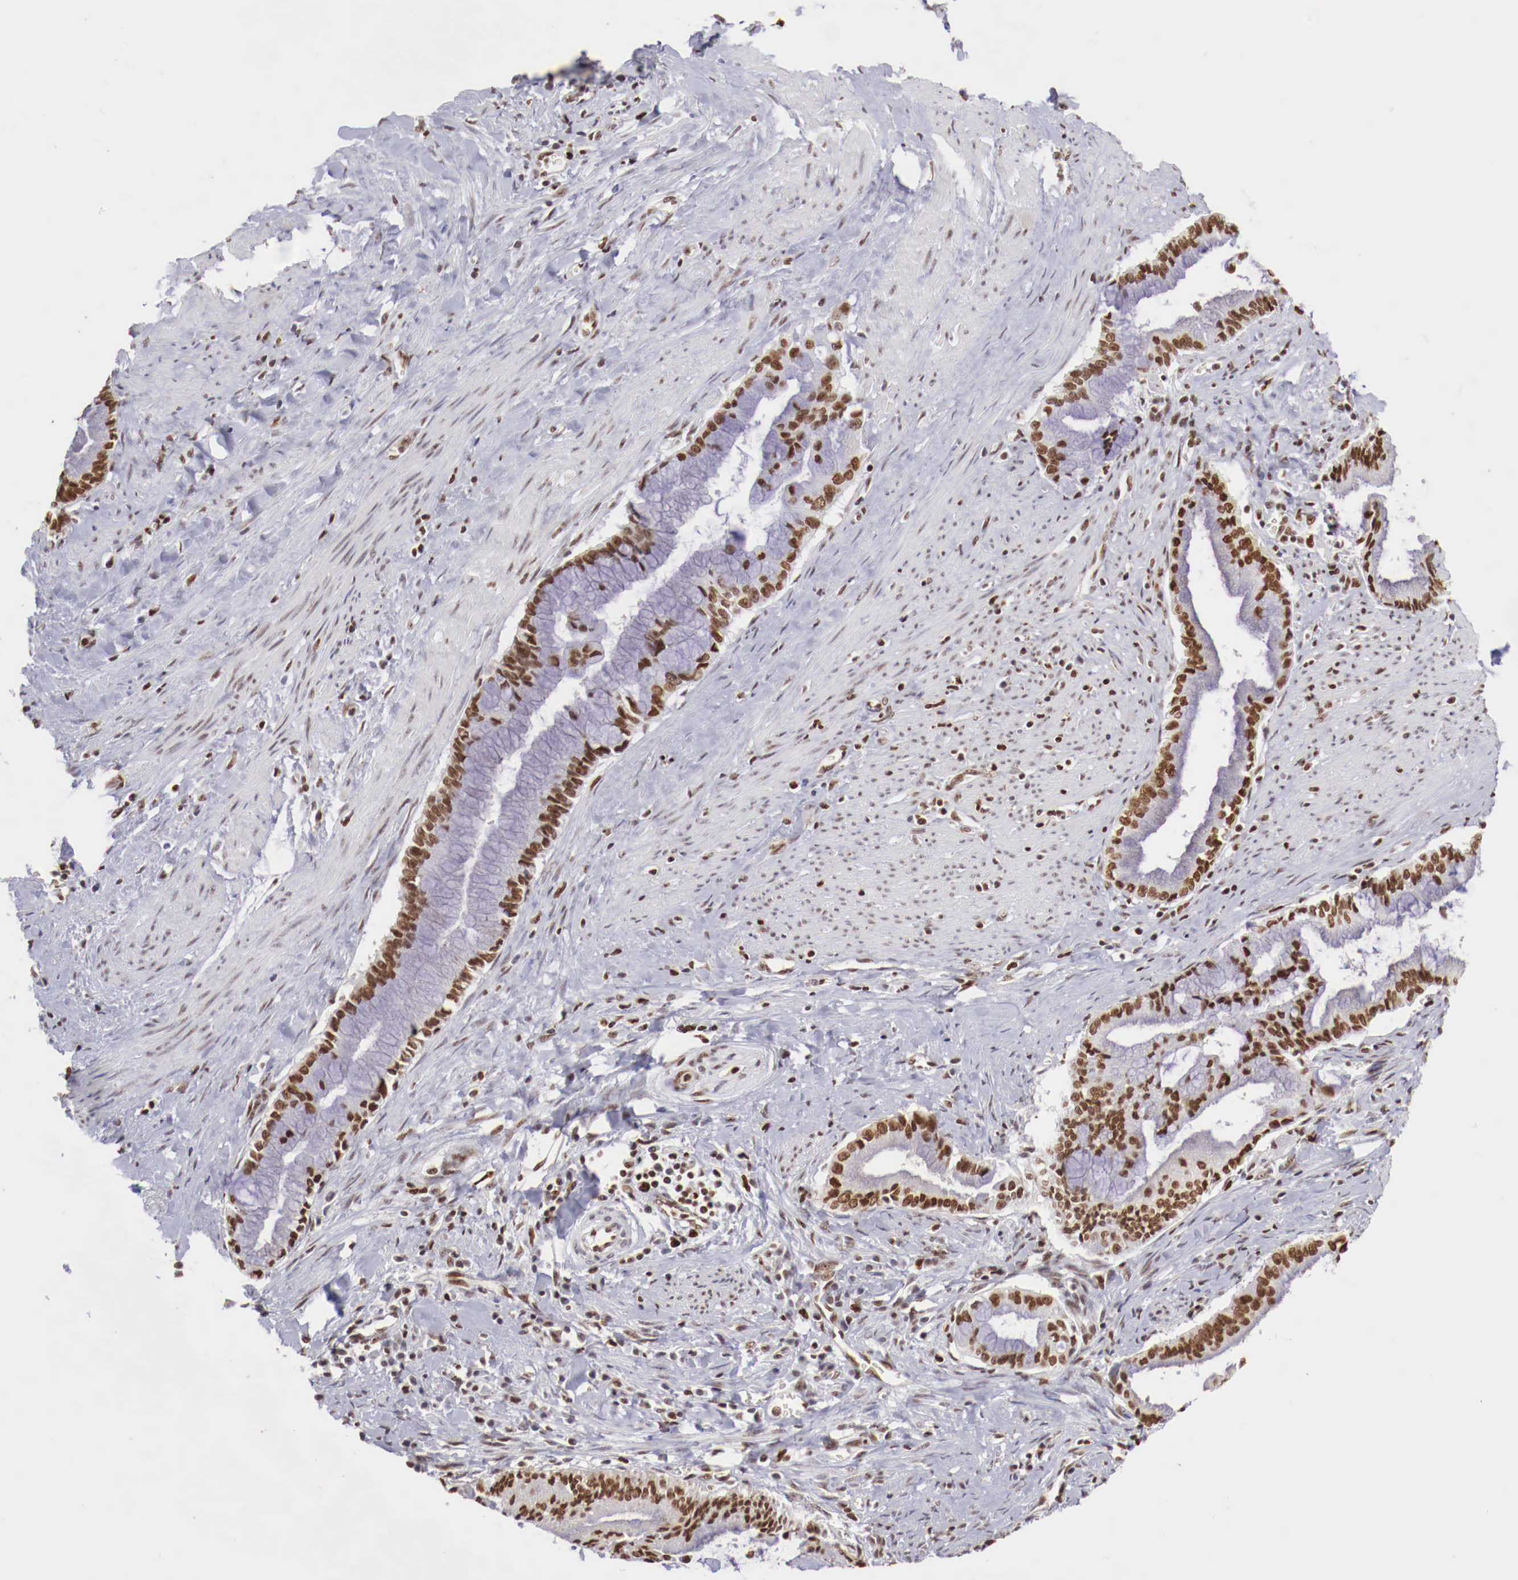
{"staining": {"intensity": "strong", "quantity": ">75%", "location": "nuclear"}, "tissue": "pancreatic cancer", "cell_type": "Tumor cells", "image_type": "cancer", "snomed": [{"axis": "morphology", "description": "Adenocarcinoma, NOS"}, {"axis": "topography", "description": "Pancreas"}], "caption": "DAB immunohistochemical staining of pancreatic cancer demonstrates strong nuclear protein expression in approximately >75% of tumor cells.", "gene": "MAX", "patient": {"sex": "male", "age": 59}}